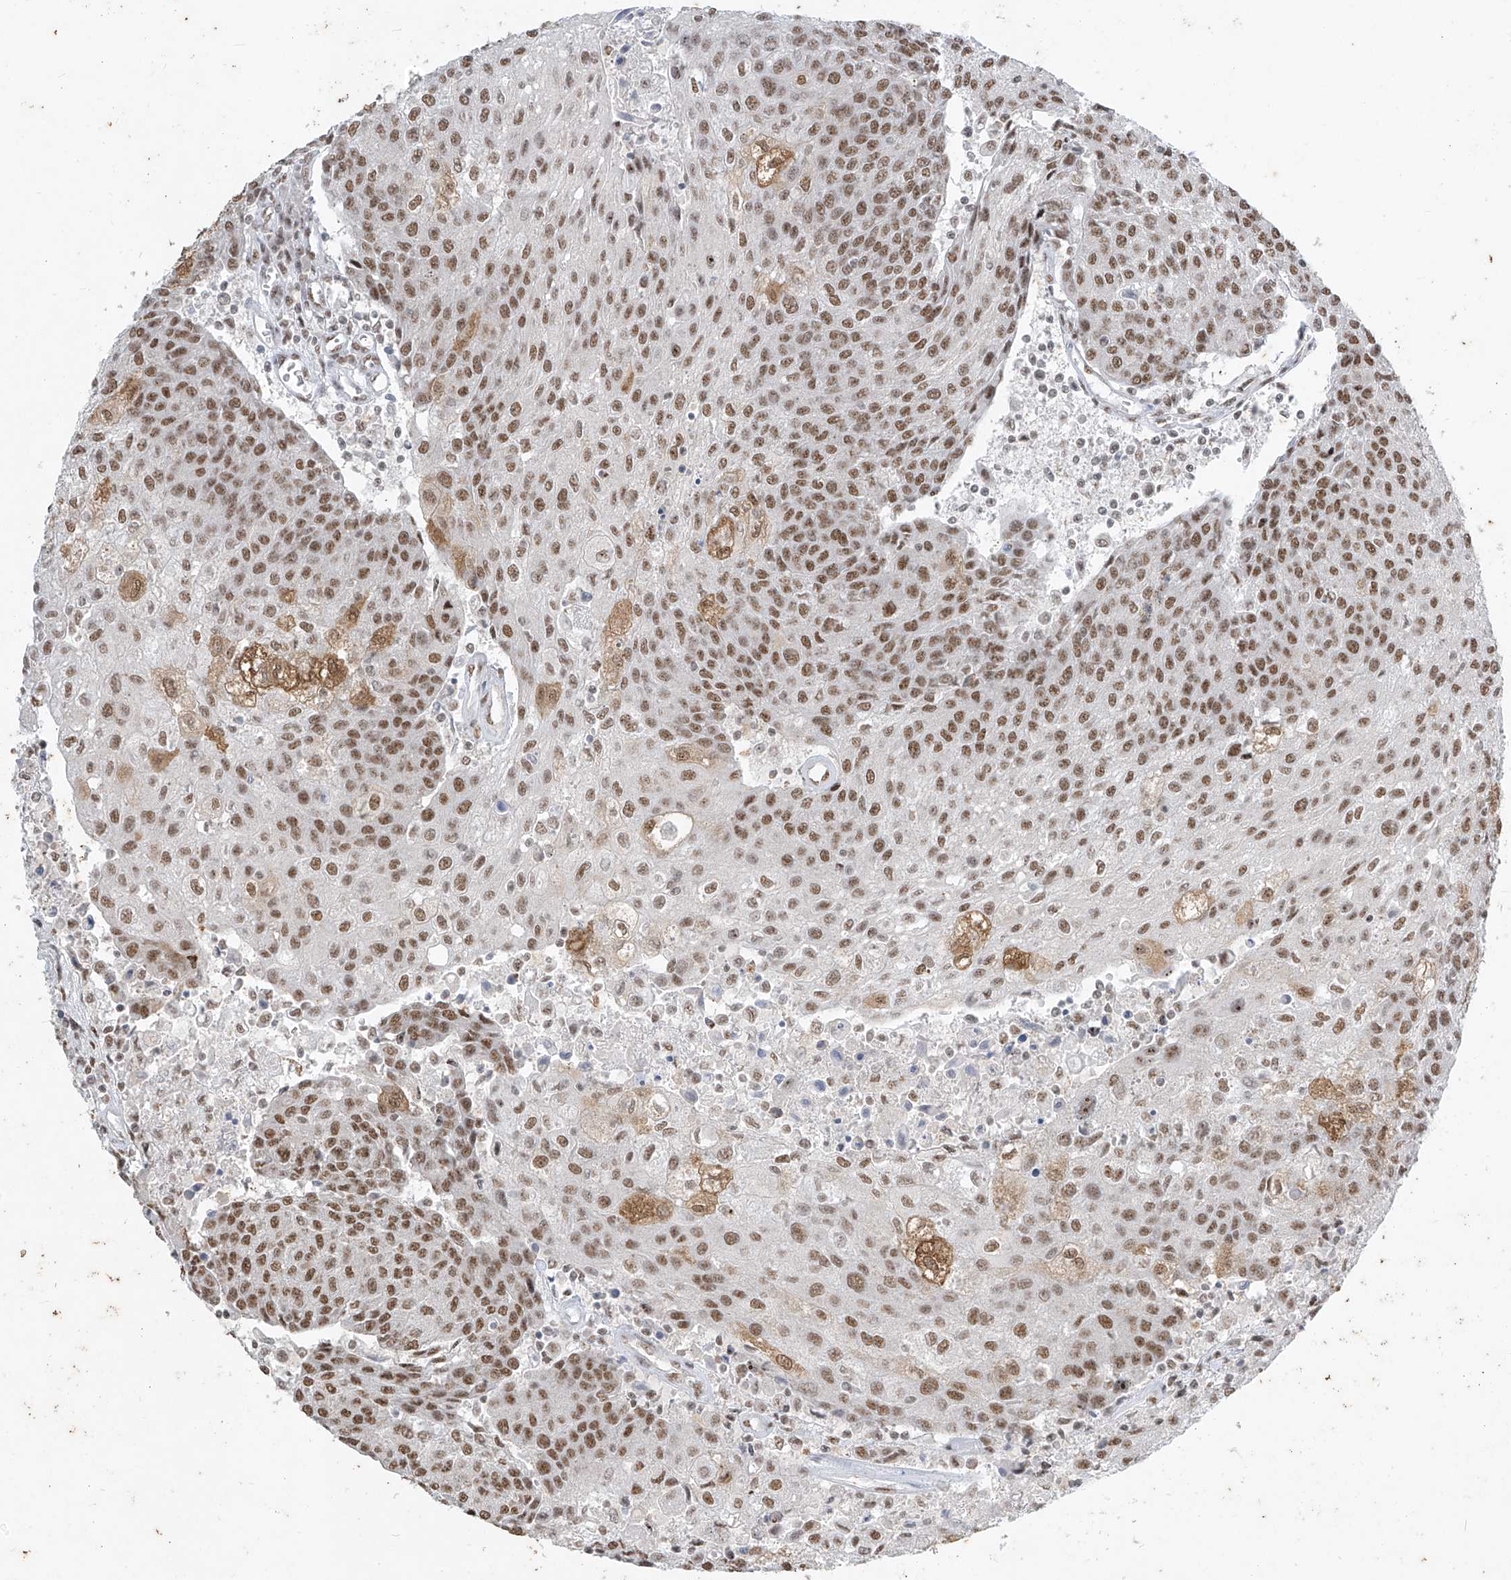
{"staining": {"intensity": "moderate", "quantity": ">75%", "location": "nuclear"}, "tissue": "urothelial cancer", "cell_type": "Tumor cells", "image_type": "cancer", "snomed": [{"axis": "morphology", "description": "Urothelial carcinoma, High grade"}, {"axis": "topography", "description": "Urinary bladder"}], "caption": "Urothelial cancer was stained to show a protein in brown. There is medium levels of moderate nuclear staining in about >75% of tumor cells.", "gene": "TFEC", "patient": {"sex": "female", "age": 85}}